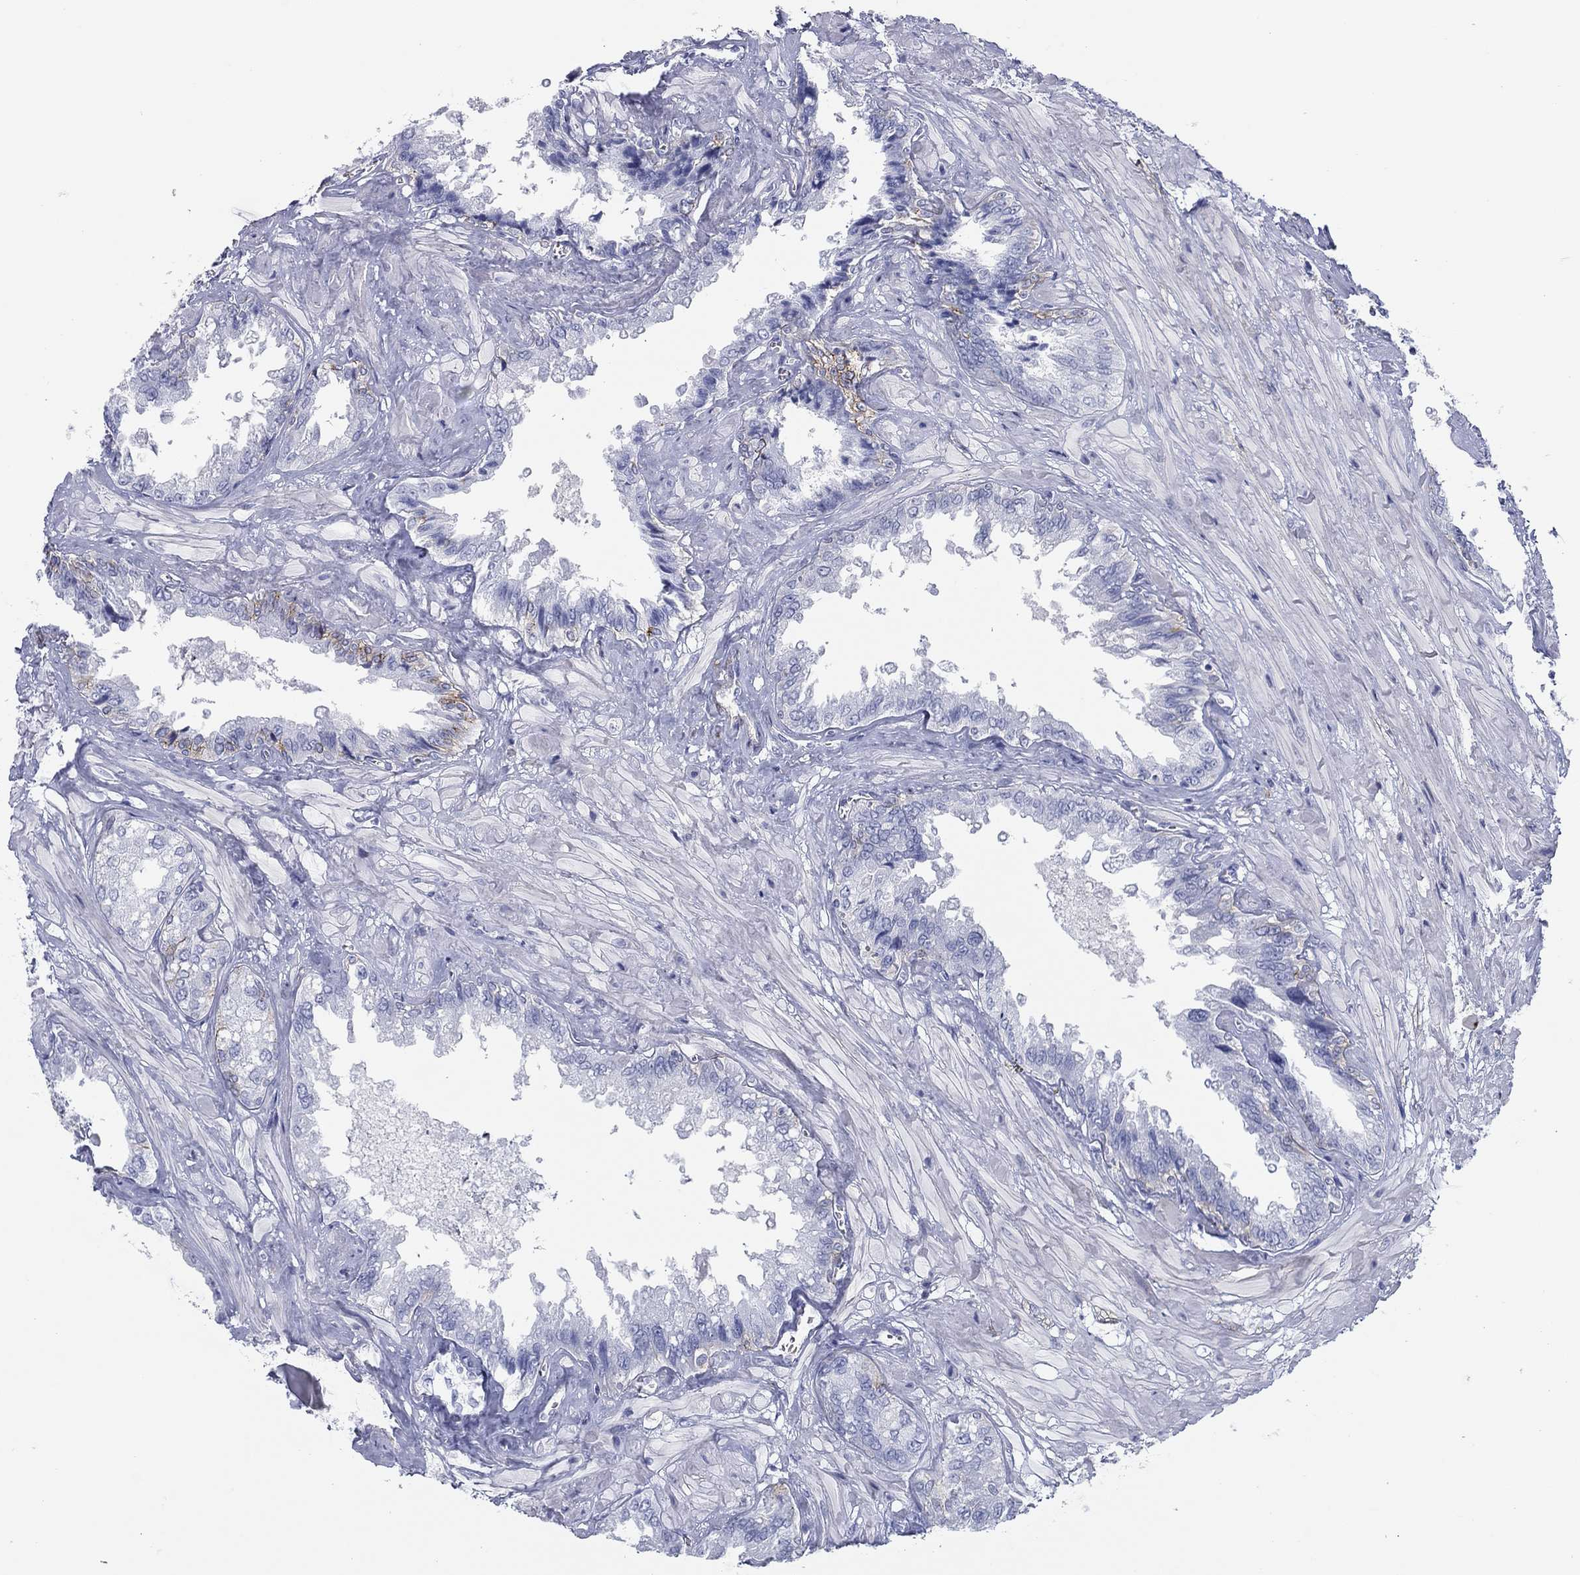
{"staining": {"intensity": "negative", "quantity": "none", "location": "none"}, "tissue": "seminal vesicle", "cell_type": "Glandular cells", "image_type": "normal", "snomed": [{"axis": "morphology", "description": "Normal tissue, NOS"}, {"axis": "topography", "description": "Seminal veicle"}], "caption": "DAB (3,3'-diaminobenzidine) immunohistochemical staining of benign human seminal vesicle shows no significant positivity in glandular cells.", "gene": "GPC1", "patient": {"sex": "male", "age": 67}}